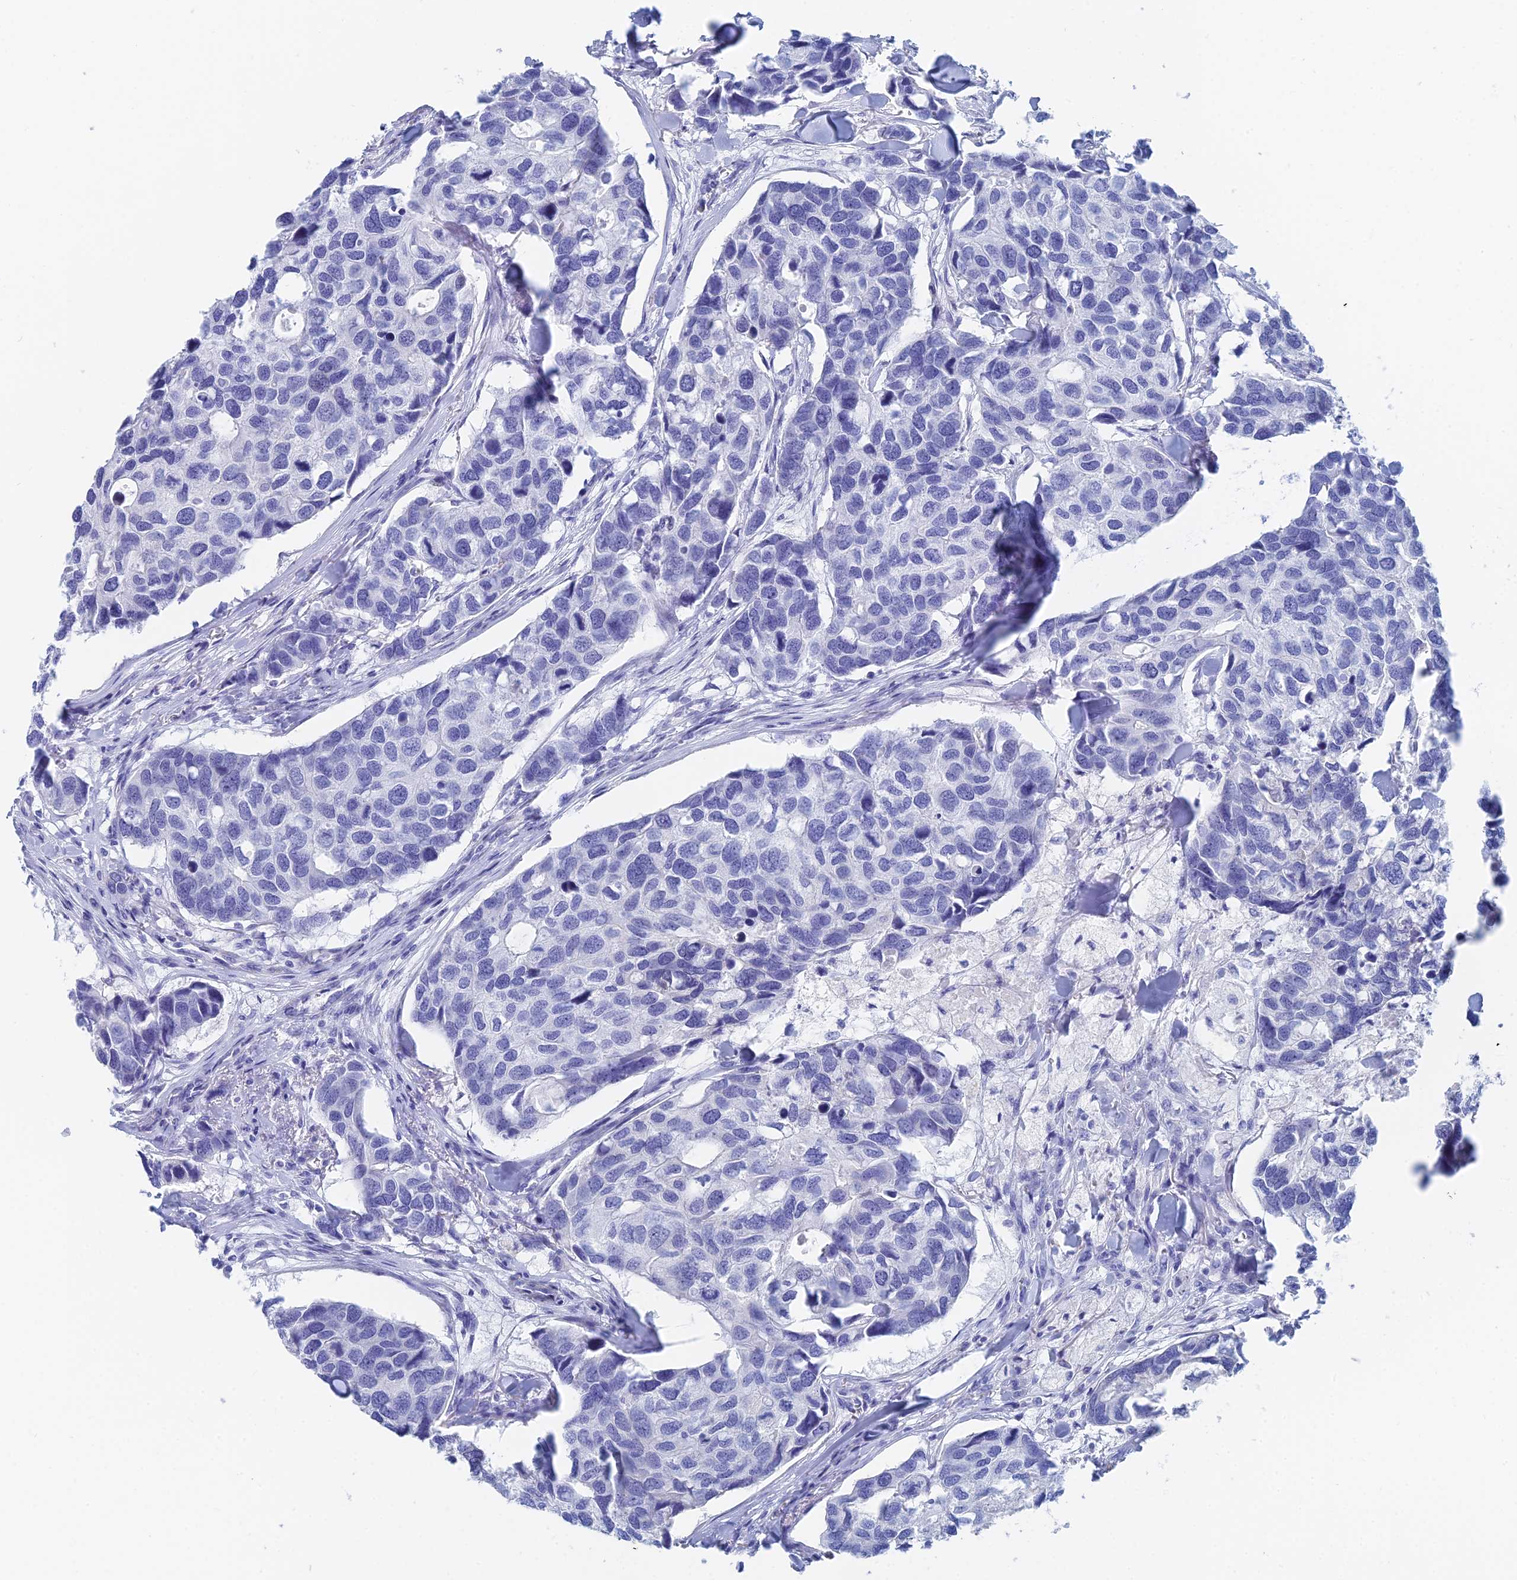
{"staining": {"intensity": "negative", "quantity": "none", "location": "none"}, "tissue": "breast cancer", "cell_type": "Tumor cells", "image_type": "cancer", "snomed": [{"axis": "morphology", "description": "Duct carcinoma"}, {"axis": "topography", "description": "Breast"}], "caption": "This is an immunohistochemistry (IHC) image of breast infiltrating ductal carcinoma. There is no staining in tumor cells.", "gene": "KCNK18", "patient": {"sex": "female", "age": 83}}